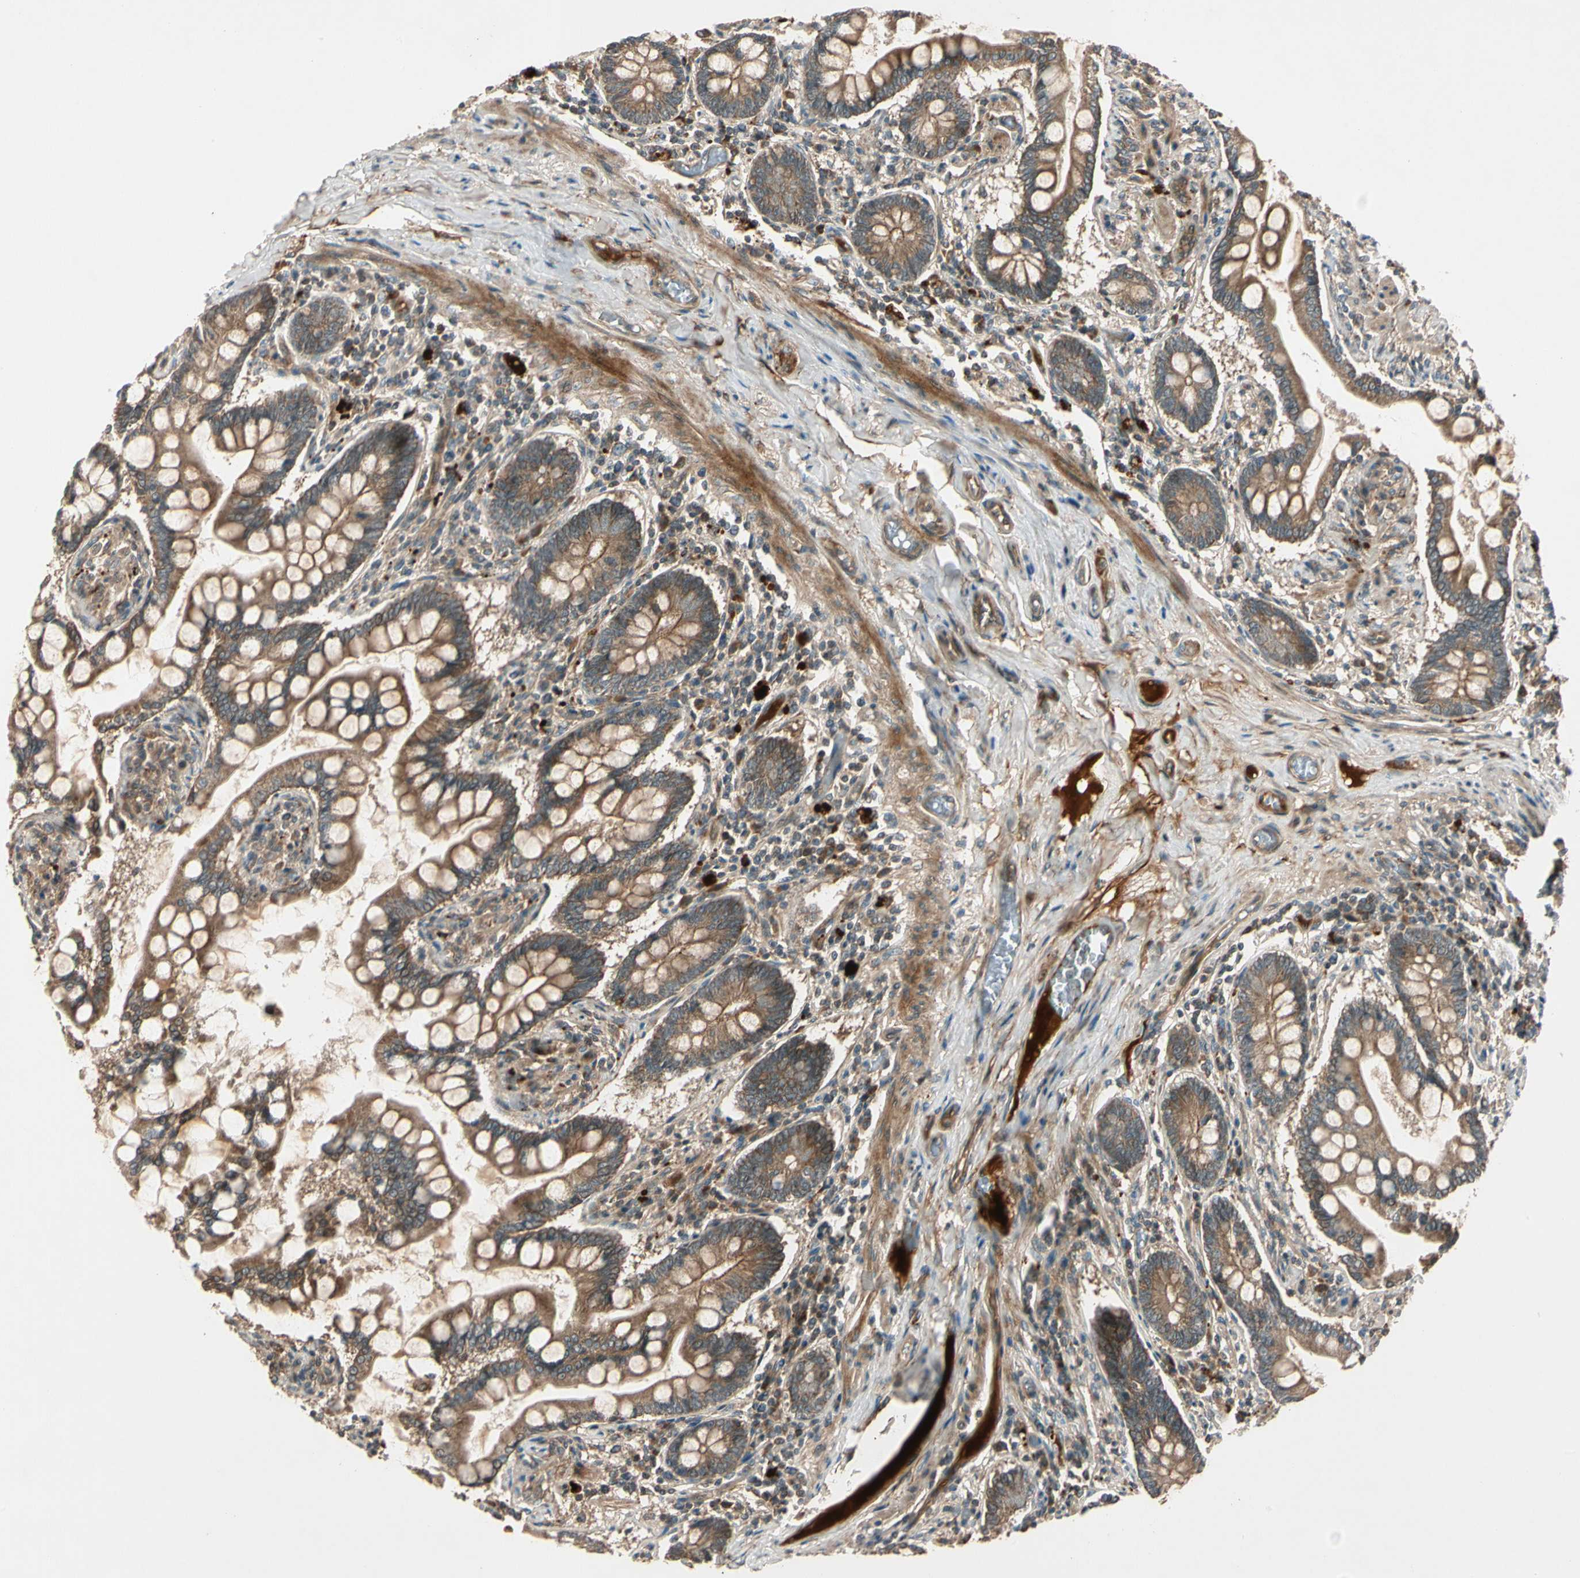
{"staining": {"intensity": "strong", "quantity": ">75%", "location": "cytoplasmic/membranous"}, "tissue": "small intestine", "cell_type": "Glandular cells", "image_type": "normal", "snomed": [{"axis": "morphology", "description": "Normal tissue, NOS"}, {"axis": "topography", "description": "Small intestine"}], "caption": "About >75% of glandular cells in benign small intestine exhibit strong cytoplasmic/membranous protein staining as visualized by brown immunohistochemical staining.", "gene": "ACVR1C", "patient": {"sex": "male", "age": 41}}